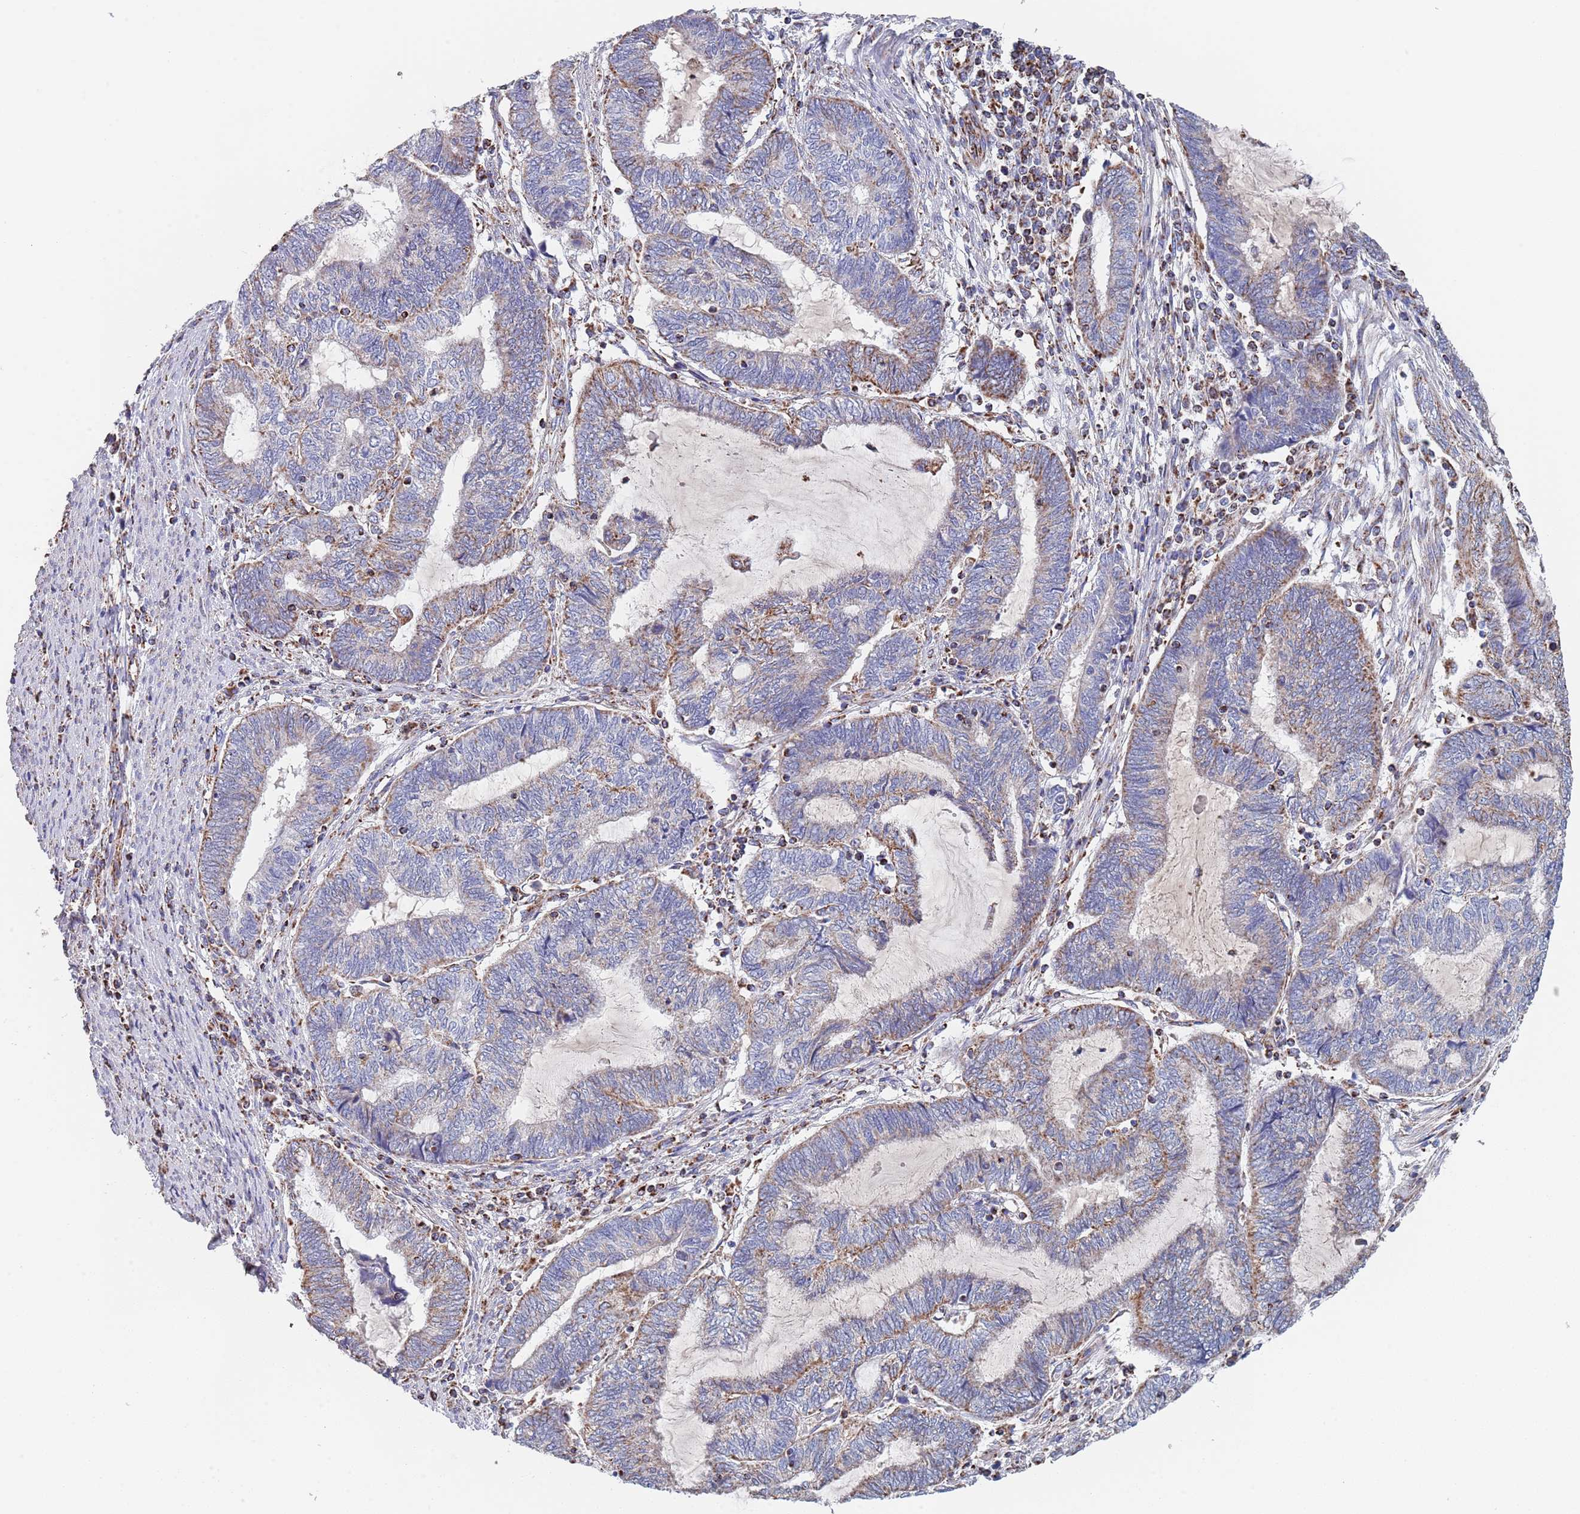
{"staining": {"intensity": "moderate", "quantity": "25%-75%", "location": "cytoplasmic/membranous"}, "tissue": "endometrial cancer", "cell_type": "Tumor cells", "image_type": "cancer", "snomed": [{"axis": "morphology", "description": "Adenocarcinoma, NOS"}, {"axis": "topography", "description": "Uterus"}, {"axis": "topography", "description": "Endometrium"}], "caption": "Adenocarcinoma (endometrial) stained for a protein shows moderate cytoplasmic/membranous positivity in tumor cells.", "gene": "PGP", "patient": {"sex": "female", "age": 70}}